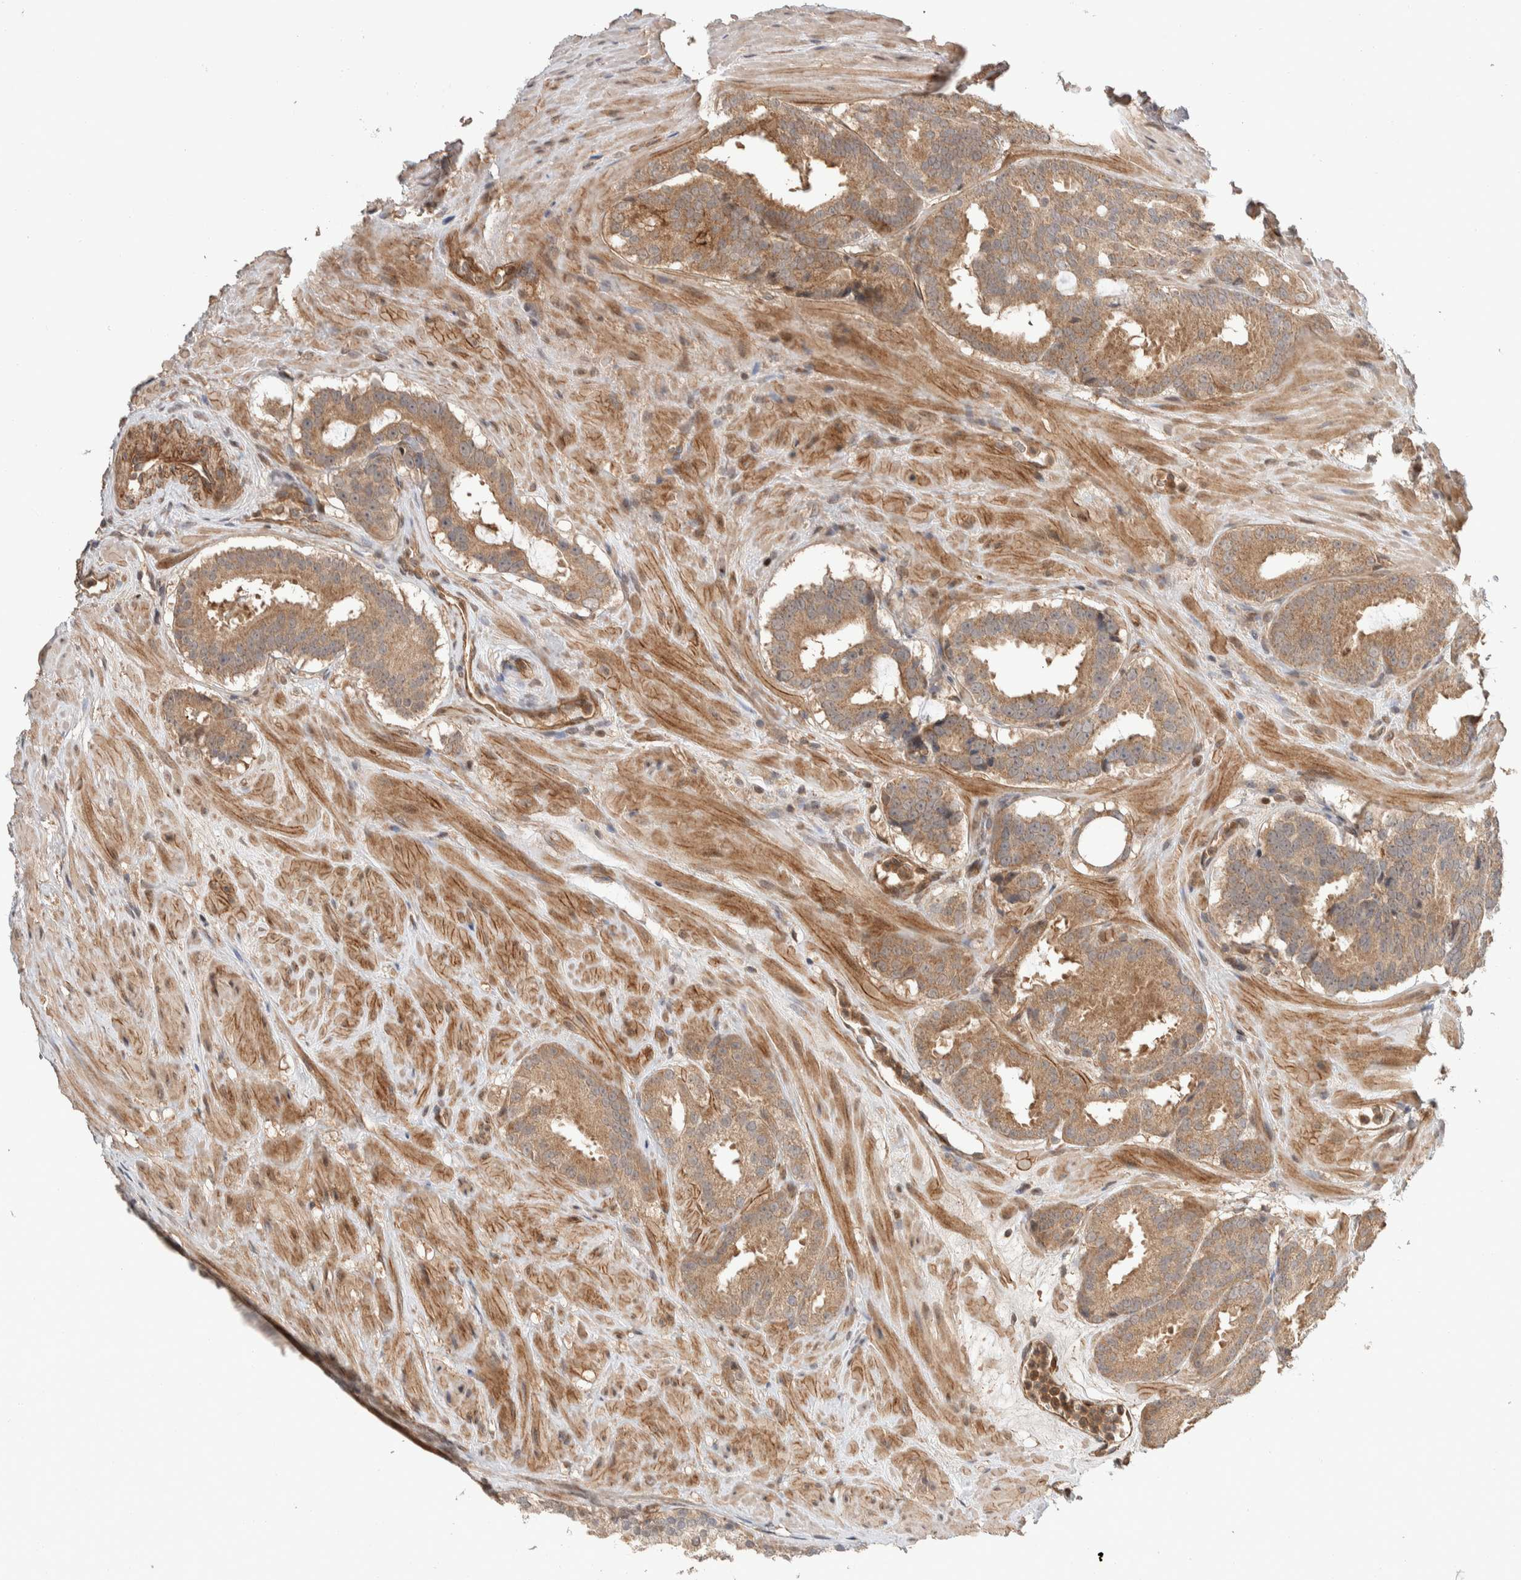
{"staining": {"intensity": "moderate", "quantity": ">75%", "location": "cytoplasmic/membranous"}, "tissue": "prostate cancer", "cell_type": "Tumor cells", "image_type": "cancer", "snomed": [{"axis": "morphology", "description": "Adenocarcinoma, Low grade"}, {"axis": "topography", "description": "Prostate"}], "caption": "Prostate cancer (low-grade adenocarcinoma) stained with DAB immunohistochemistry exhibits medium levels of moderate cytoplasmic/membranous positivity in about >75% of tumor cells. The staining was performed using DAB (3,3'-diaminobenzidine), with brown indicating positive protein expression. Nuclei are stained blue with hematoxylin.", "gene": "ERC1", "patient": {"sex": "male", "age": 69}}